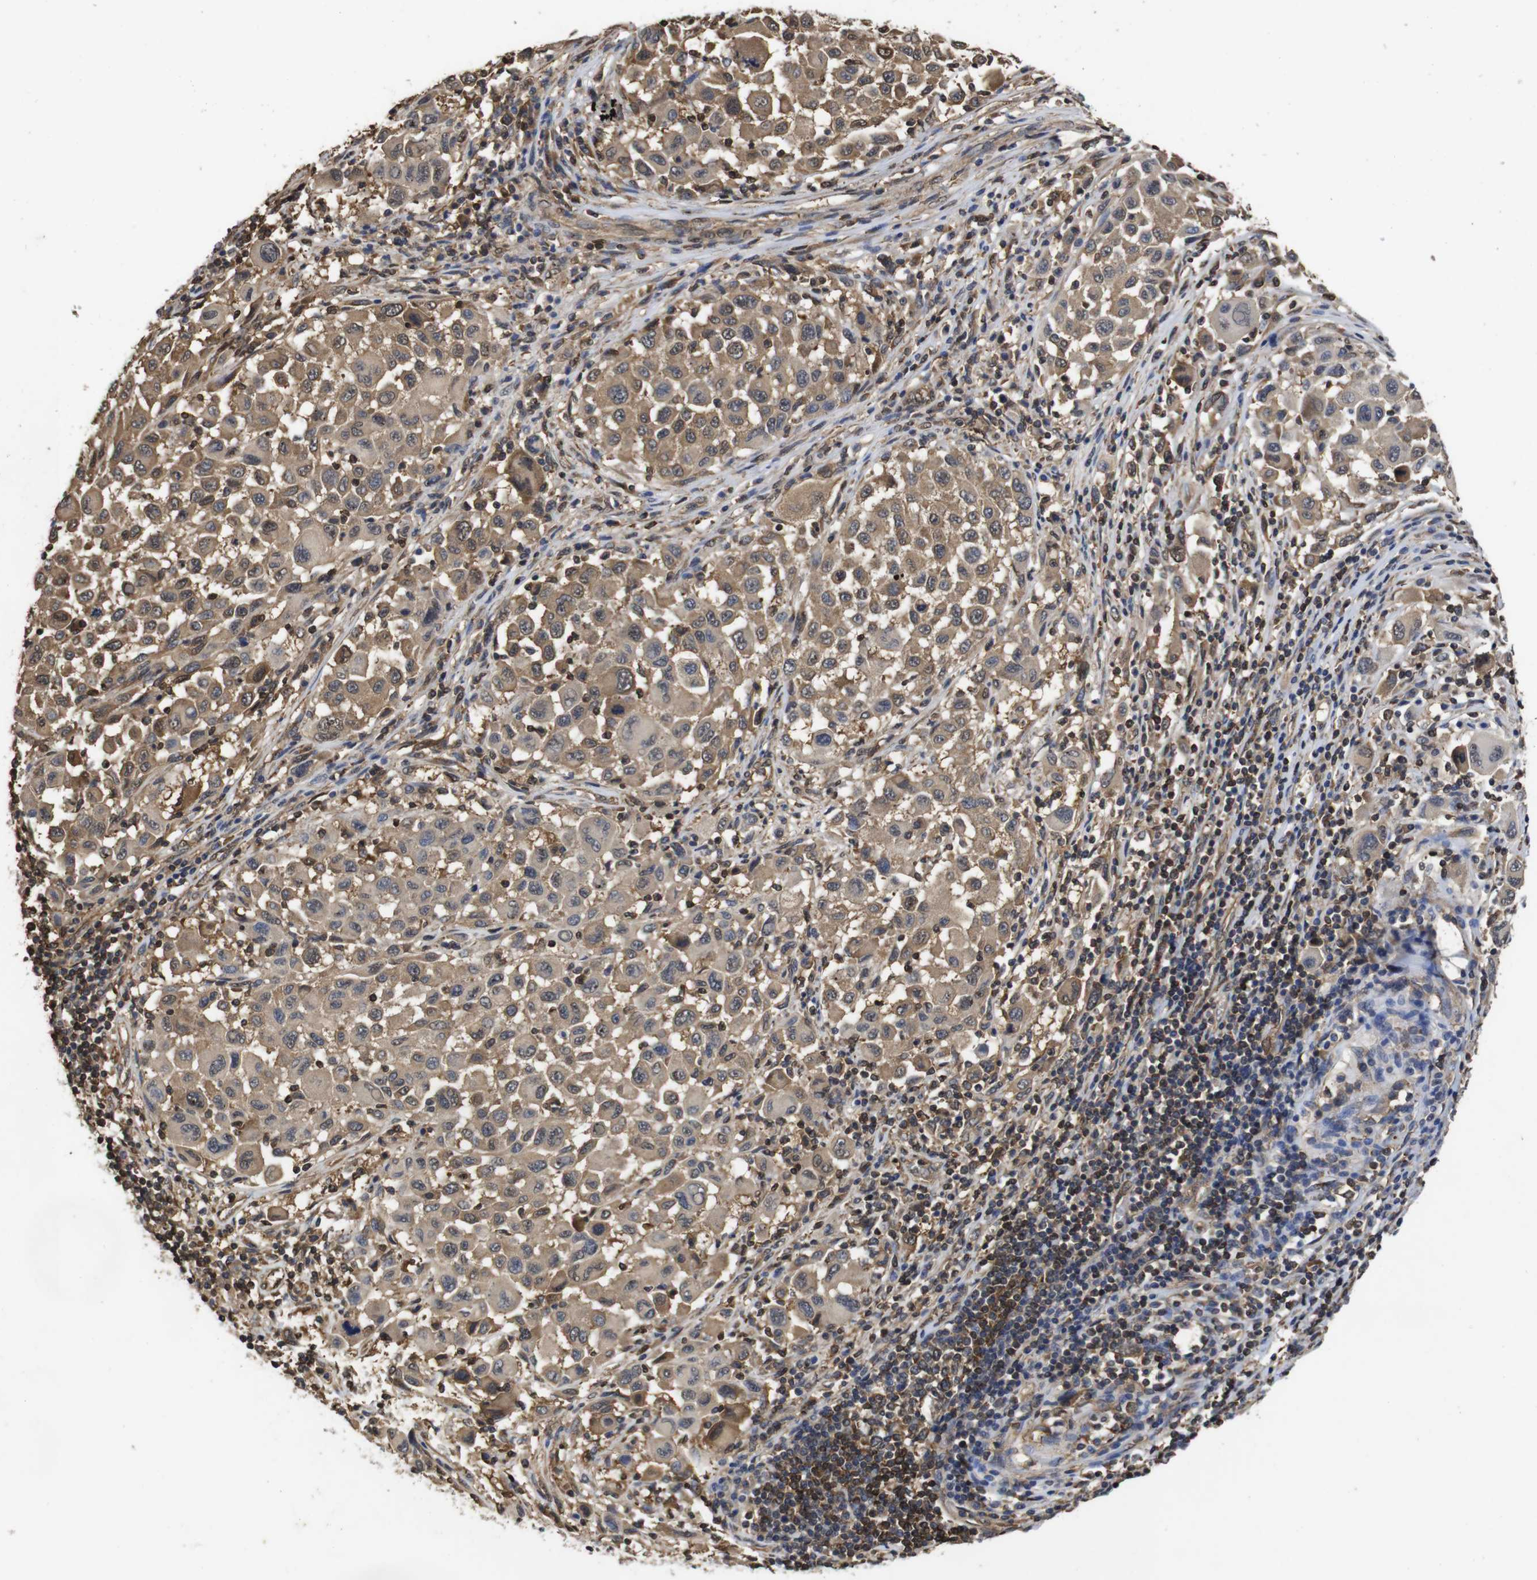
{"staining": {"intensity": "moderate", "quantity": ">75%", "location": "cytoplasmic/membranous"}, "tissue": "melanoma", "cell_type": "Tumor cells", "image_type": "cancer", "snomed": [{"axis": "morphology", "description": "Malignant melanoma, Metastatic site"}, {"axis": "topography", "description": "Lymph node"}], "caption": "High-power microscopy captured an immunohistochemistry (IHC) image of malignant melanoma (metastatic site), revealing moderate cytoplasmic/membranous positivity in approximately >75% of tumor cells.", "gene": "SUMO3", "patient": {"sex": "male", "age": 61}}